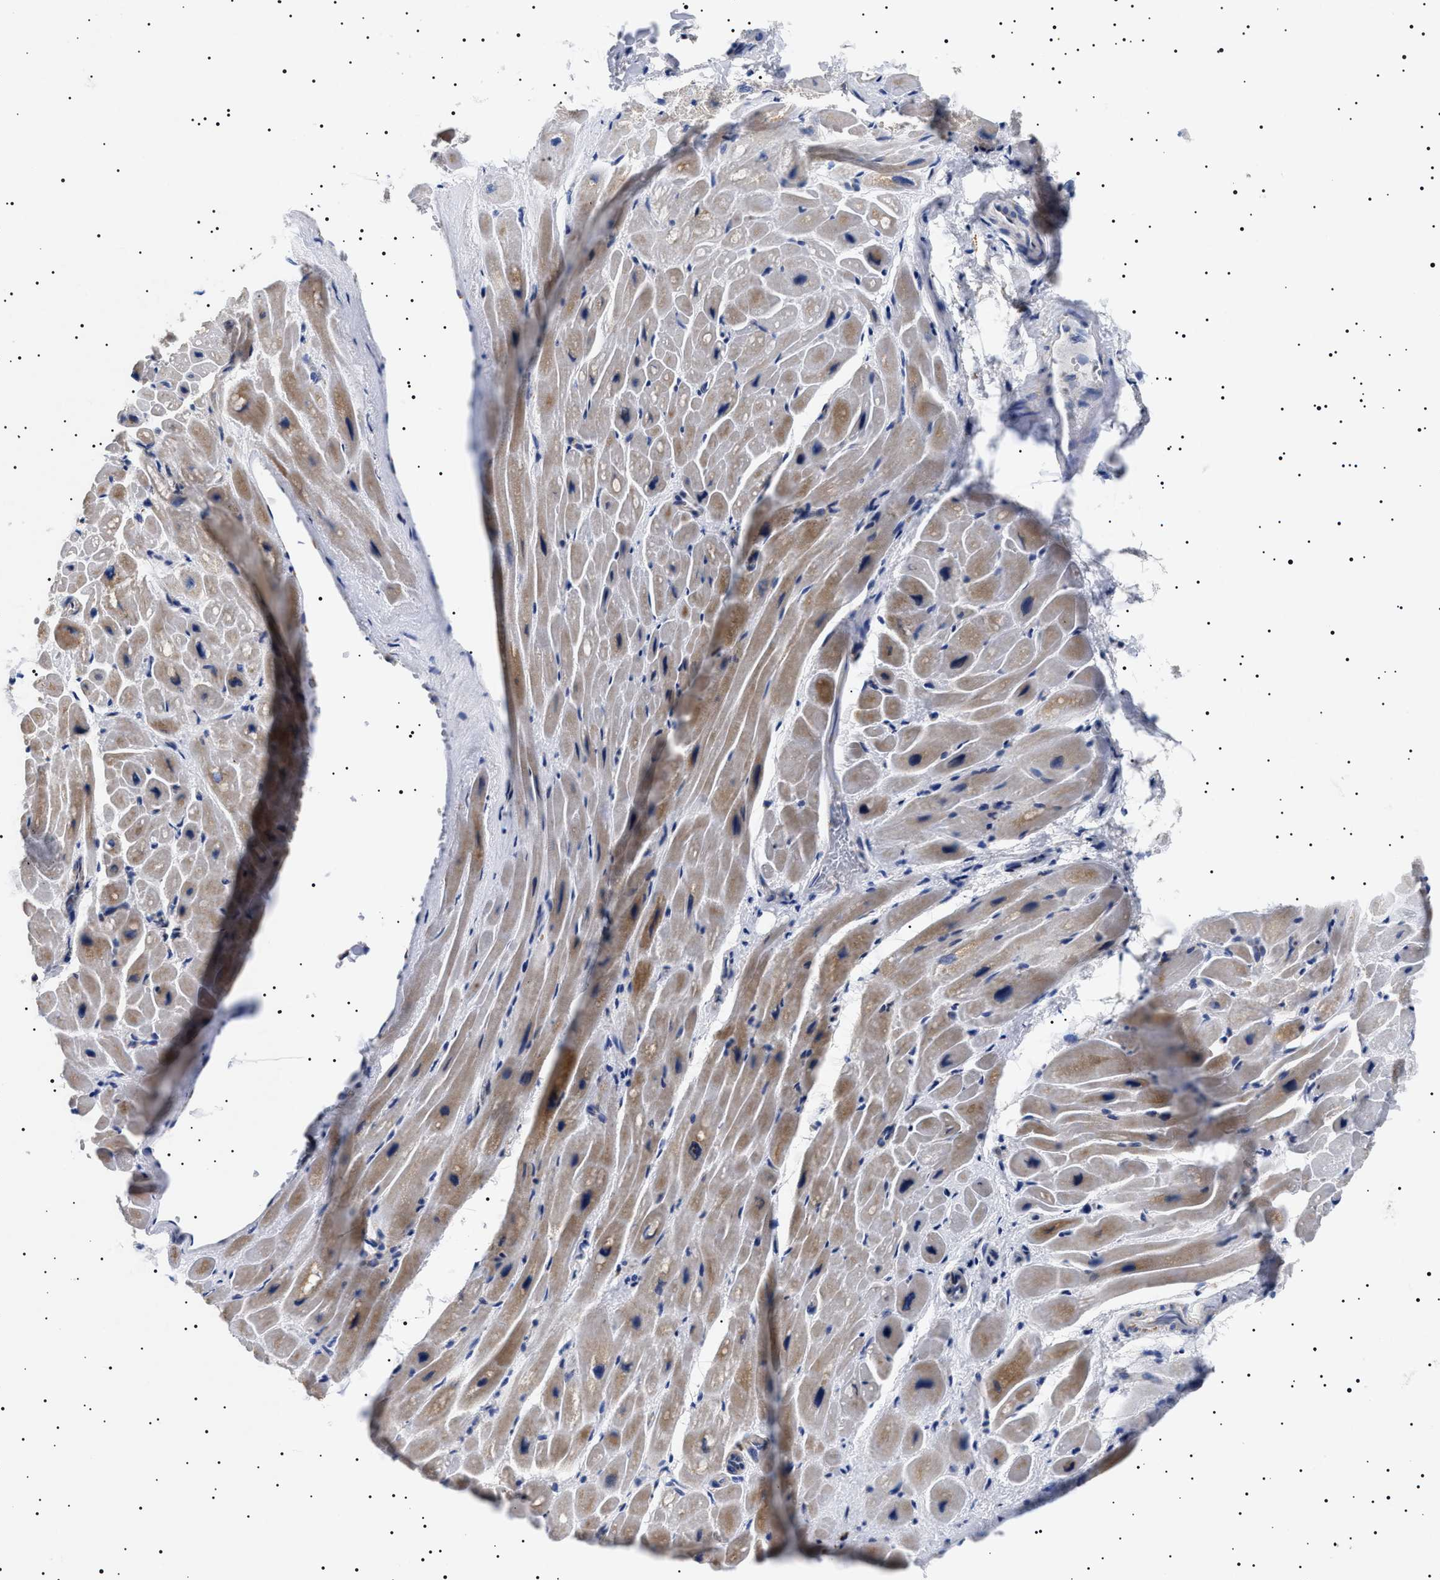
{"staining": {"intensity": "moderate", "quantity": ">75%", "location": "cytoplasmic/membranous"}, "tissue": "heart muscle", "cell_type": "Cardiomyocytes", "image_type": "normal", "snomed": [{"axis": "morphology", "description": "Normal tissue, NOS"}, {"axis": "topography", "description": "Heart"}], "caption": "About >75% of cardiomyocytes in normal heart muscle show moderate cytoplasmic/membranous protein expression as visualized by brown immunohistochemical staining.", "gene": "CHRDL2", "patient": {"sex": "male", "age": 49}}